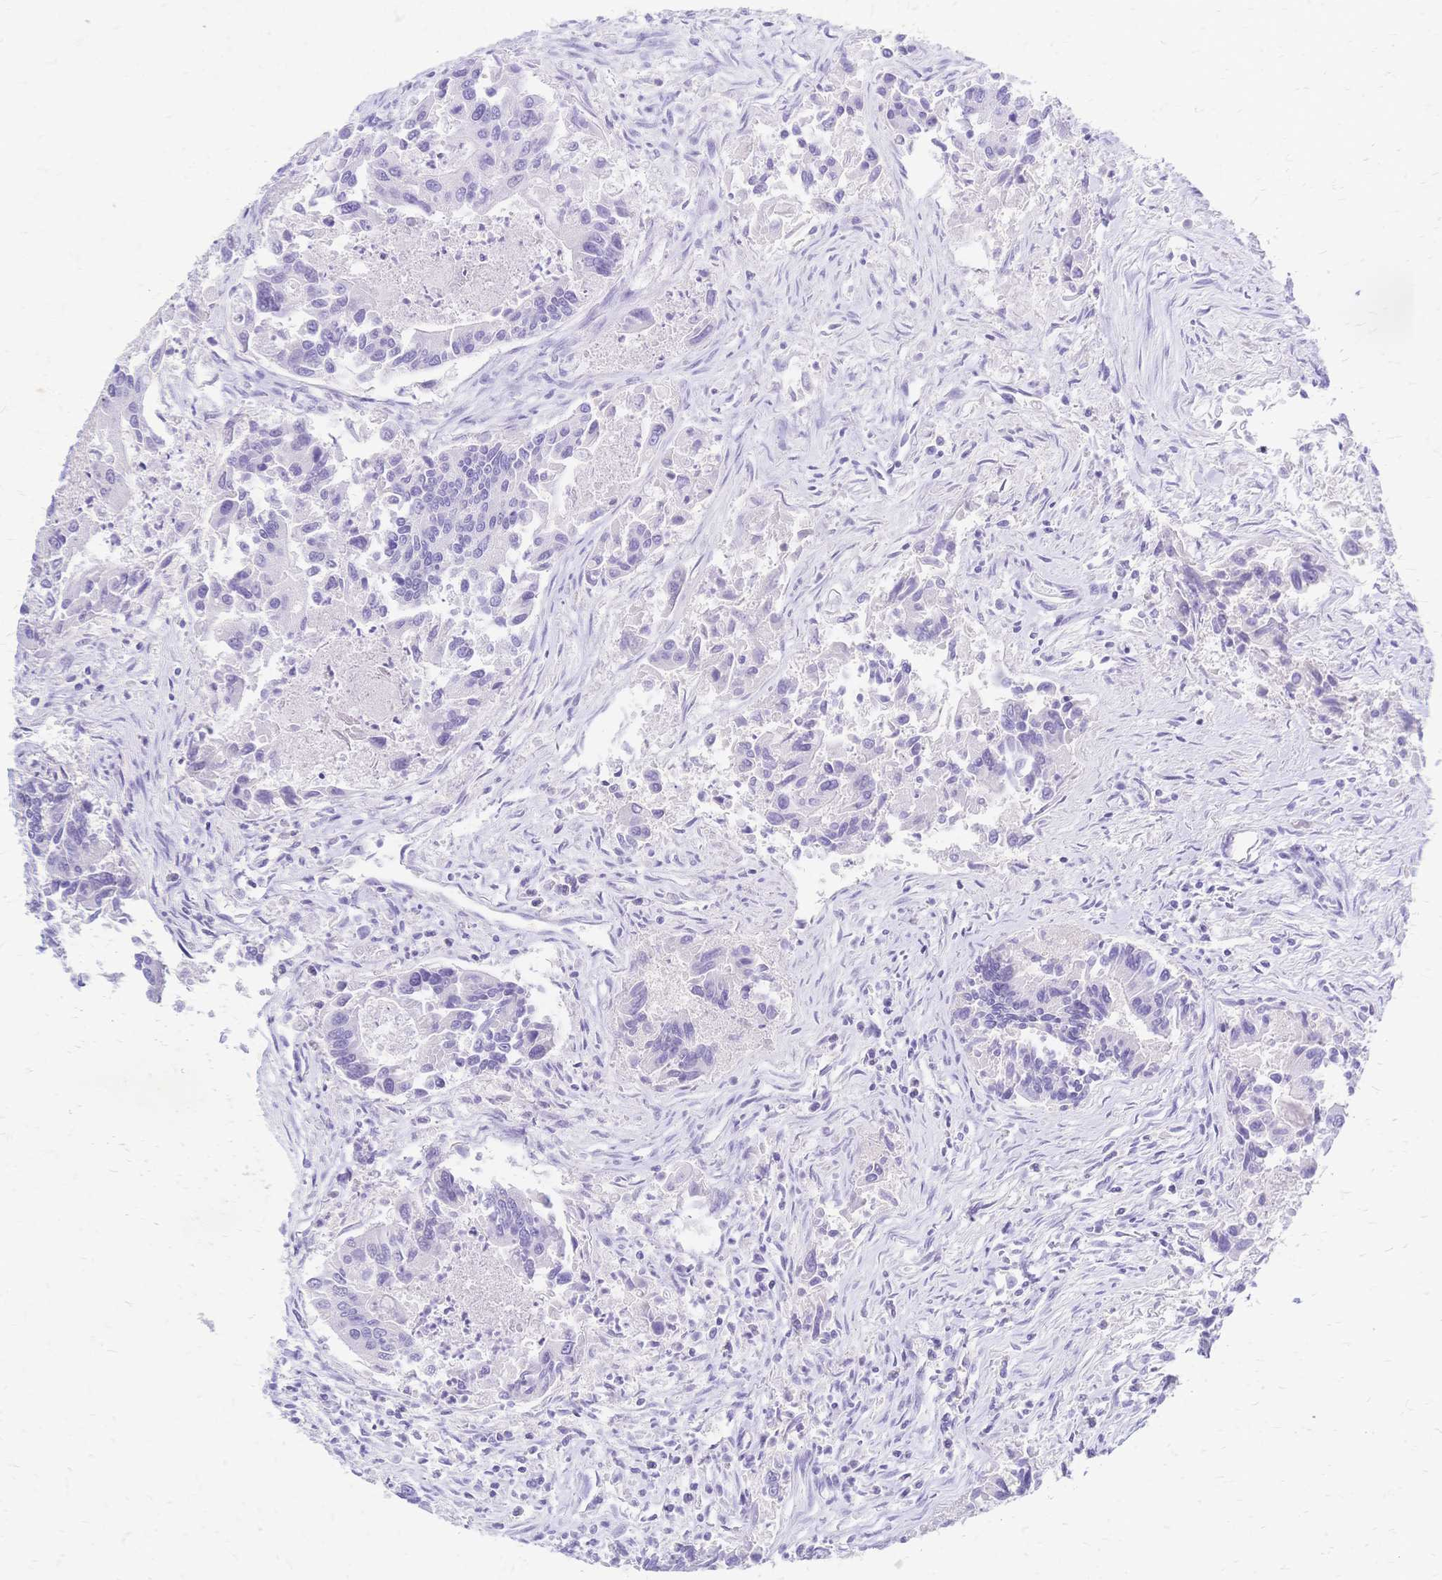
{"staining": {"intensity": "negative", "quantity": "none", "location": "none"}, "tissue": "colorectal cancer", "cell_type": "Tumor cells", "image_type": "cancer", "snomed": [{"axis": "morphology", "description": "Adenocarcinoma, NOS"}, {"axis": "topography", "description": "Colon"}], "caption": "The photomicrograph shows no staining of tumor cells in colorectal cancer (adenocarcinoma).", "gene": "FA2H", "patient": {"sex": "female", "age": 67}}